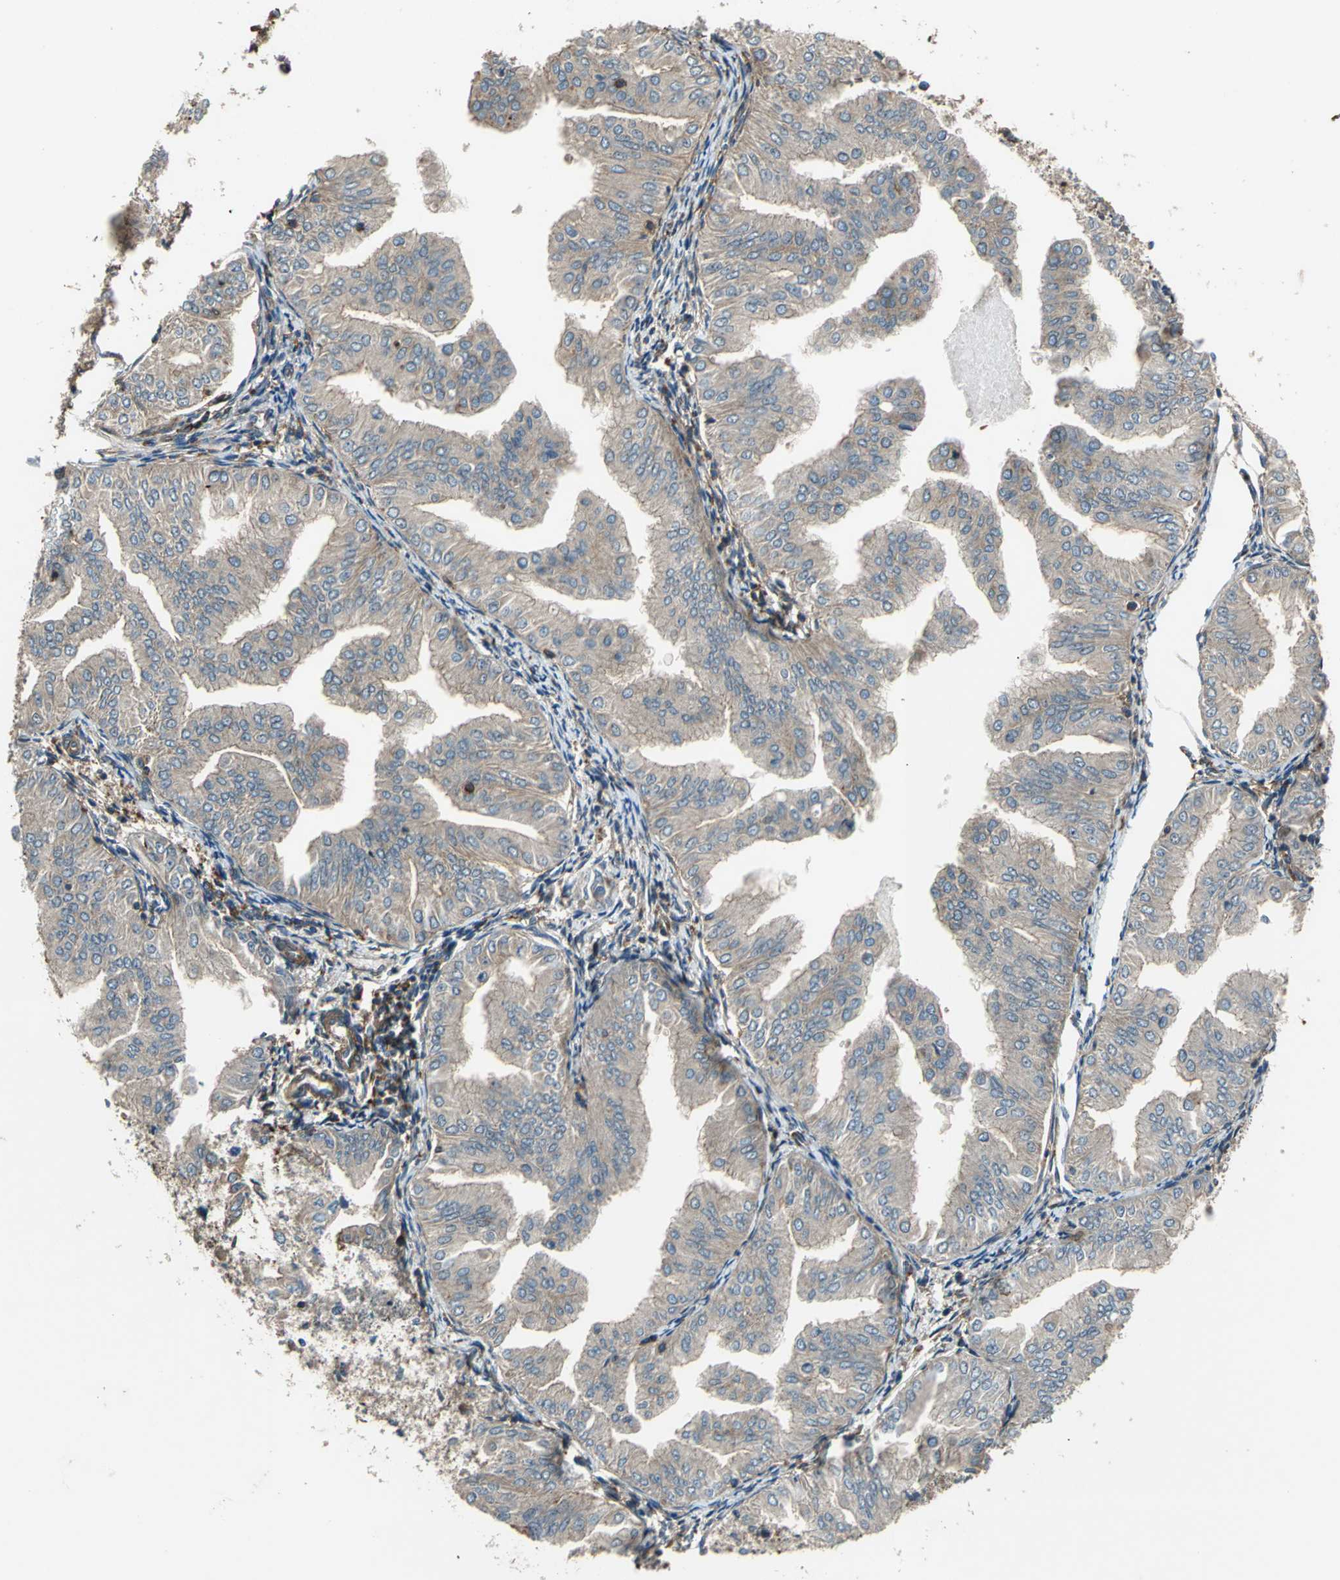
{"staining": {"intensity": "moderate", "quantity": ">75%", "location": "cytoplasmic/membranous"}, "tissue": "endometrial cancer", "cell_type": "Tumor cells", "image_type": "cancer", "snomed": [{"axis": "morphology", "description": "Adenocarcinoma, NOS"}, {"axis": "topography", "description": "Endometrium"}], "caption": "This photomicrograph reveals immunohistochemistry staining of adenocarcinoma (endometrial), with medium moderate cytoplasmic/membranous expression in about >75% of tumor cells.", "gene": "PARVA", "patient": {"sex": "female", "age": 53}}